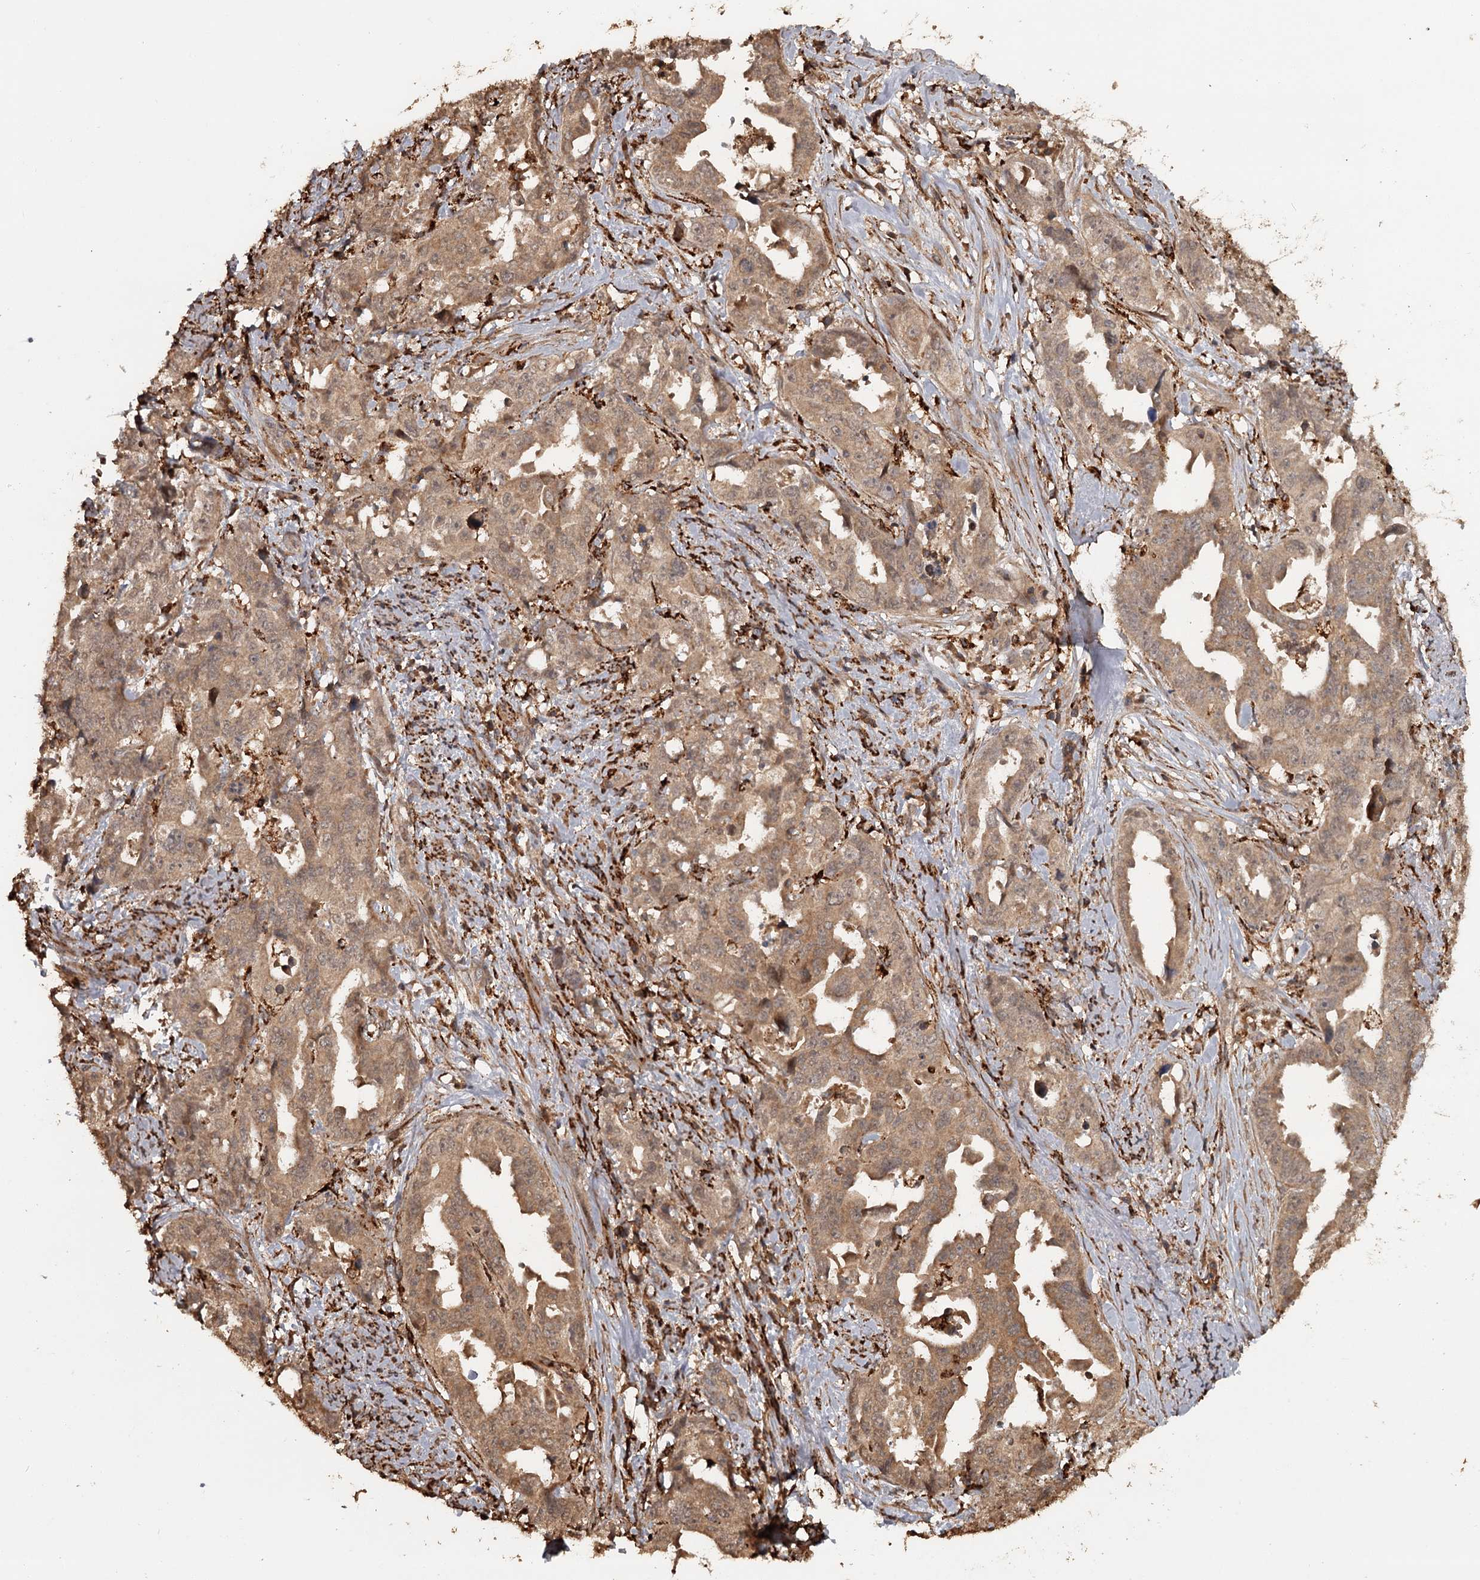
{"staining": {"intensity": "moderate", "quantity": ">75%", "location": "cytoplasmic/membranous"}, "tissue": "endometrial cancer", "cell_type": "Tumor cells", "image_type": "cancer", "snomed": [{"axis": "morphology", "description": "Adenocarcinoma, NOS"}, {"axis": "topography", "description": "Endometrium"}], "caption": "IHC of human endometrial cancer (adenocarcinoma) exhibits medium levels of moderate cytoplasmic/membranous staining in approximately >75% of tumor cells.", "gene": "FAXC", "patient": {"sex": "female", "age": 65}}